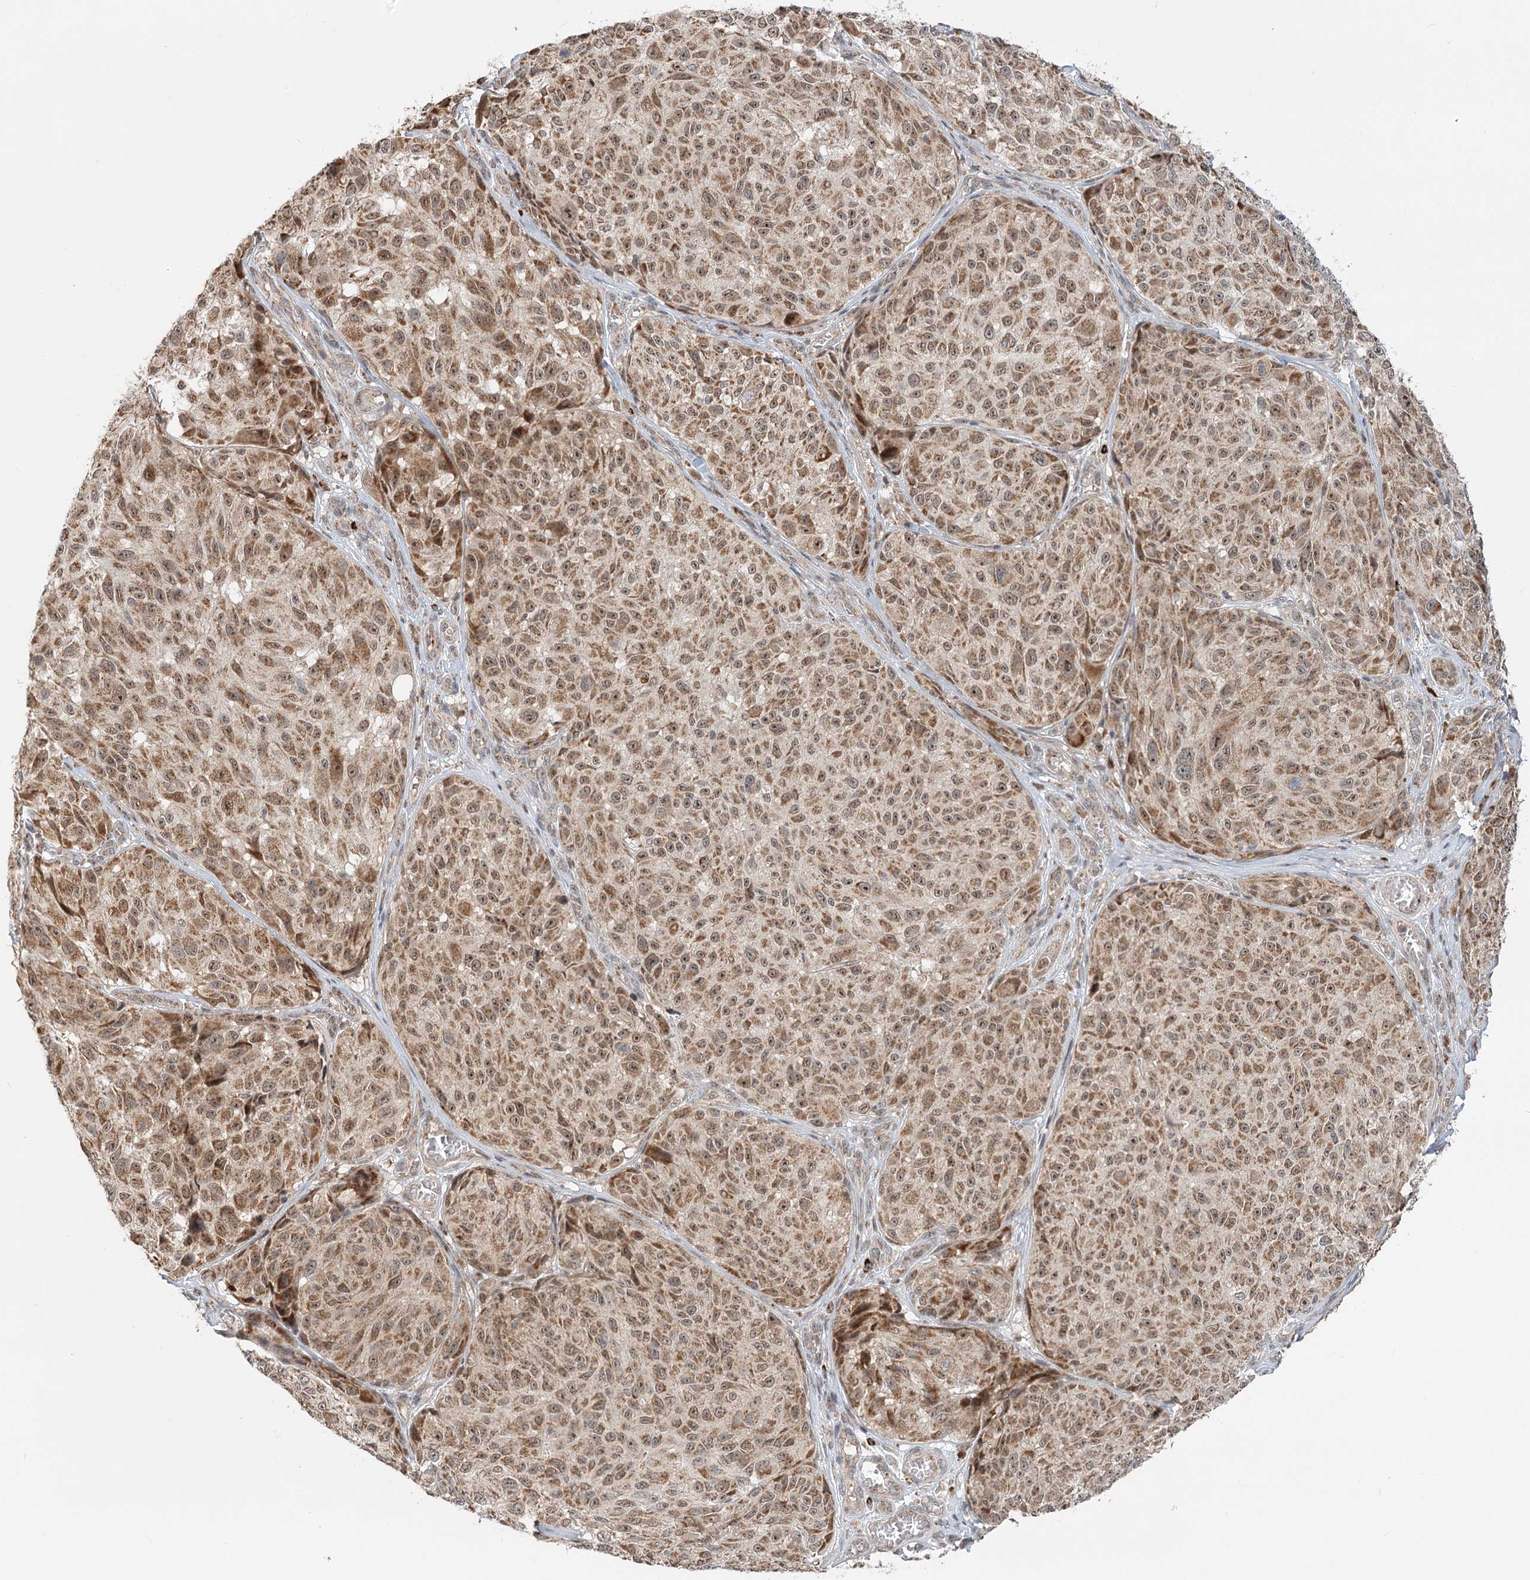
{"staining": {"intensity": "moderate", "quantity": ">75%", "location": "cytoplasmic/membranous,nuclear"}, "tissue": "melanoma", "cell_type": "Tumor cells", "image_type": "cancer", "snomed": [{"axis": "morphology", "description": "Malignant melanoma, NOS"}, {"axis": "topography", "description": "Skin"}], "caption": "Melanoma stained with a brown dye demonstrates moderate cytoplasmic/membranous and nuclear positive positivity in approximately >75% of tumor cells.", "gene": "RTN4IP1", "patient": {"sex": "male", "age": 83}}